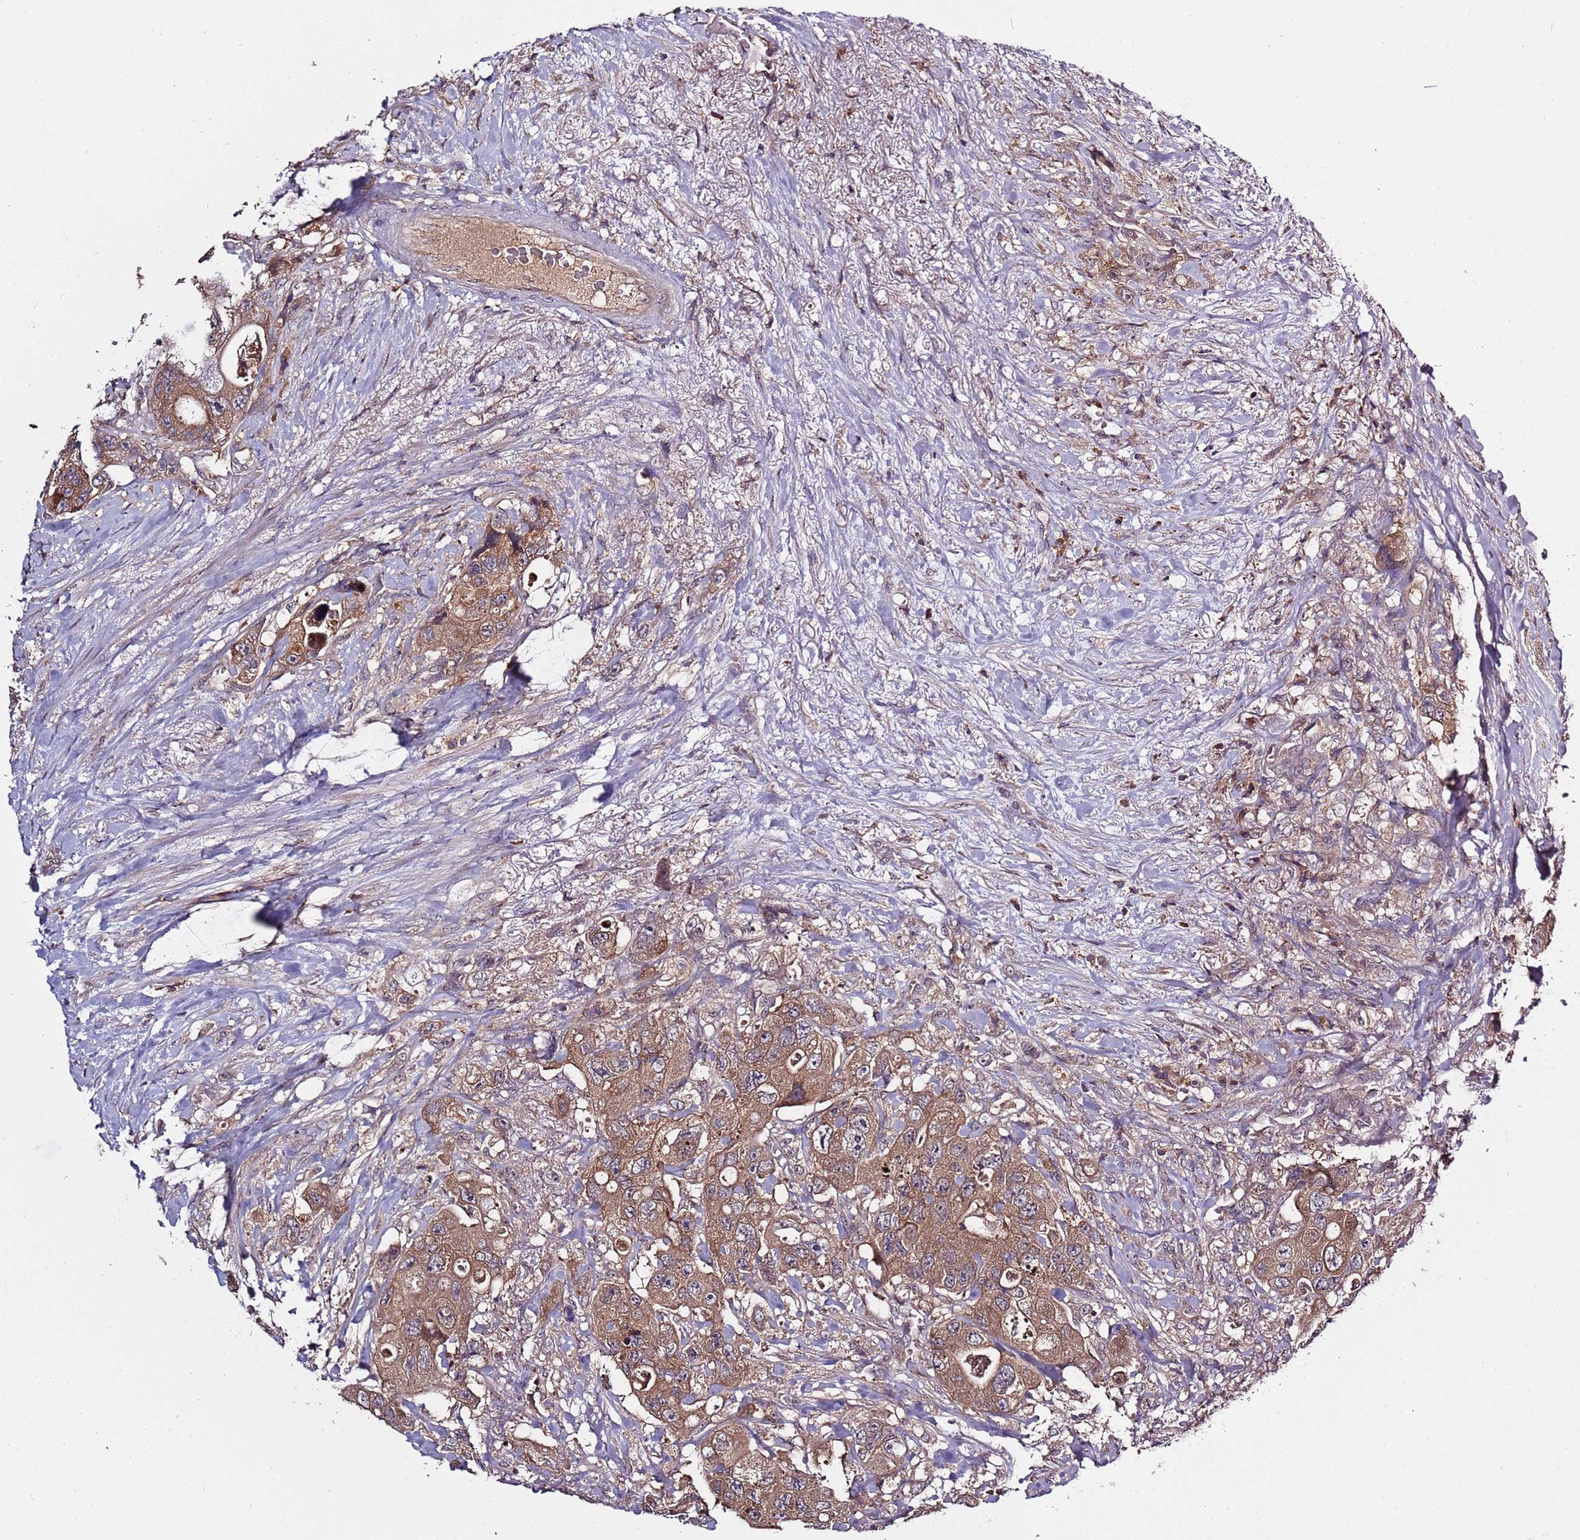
{"staining": {"intensity": "moderate", "quantity": ">75%", "location": "cytoplasmic/membranous"}, "tissue": "colorectal cancer", "cell_type": "Tumor cells", "image_type": "cancer", "snomed": [{"axis": "morphology", "description": "Adenocarcinoma, NOS"}, {"axis": "topography", "description": "Colon"}], "caption": "Protein analysis of colorectal adenocarcinoma tissue displays moderate cytoplasmic/membranous expression in approximately >75% of tumor cells.", "gene": "USP32", "patient": {"sex": "female", "age": 46}}